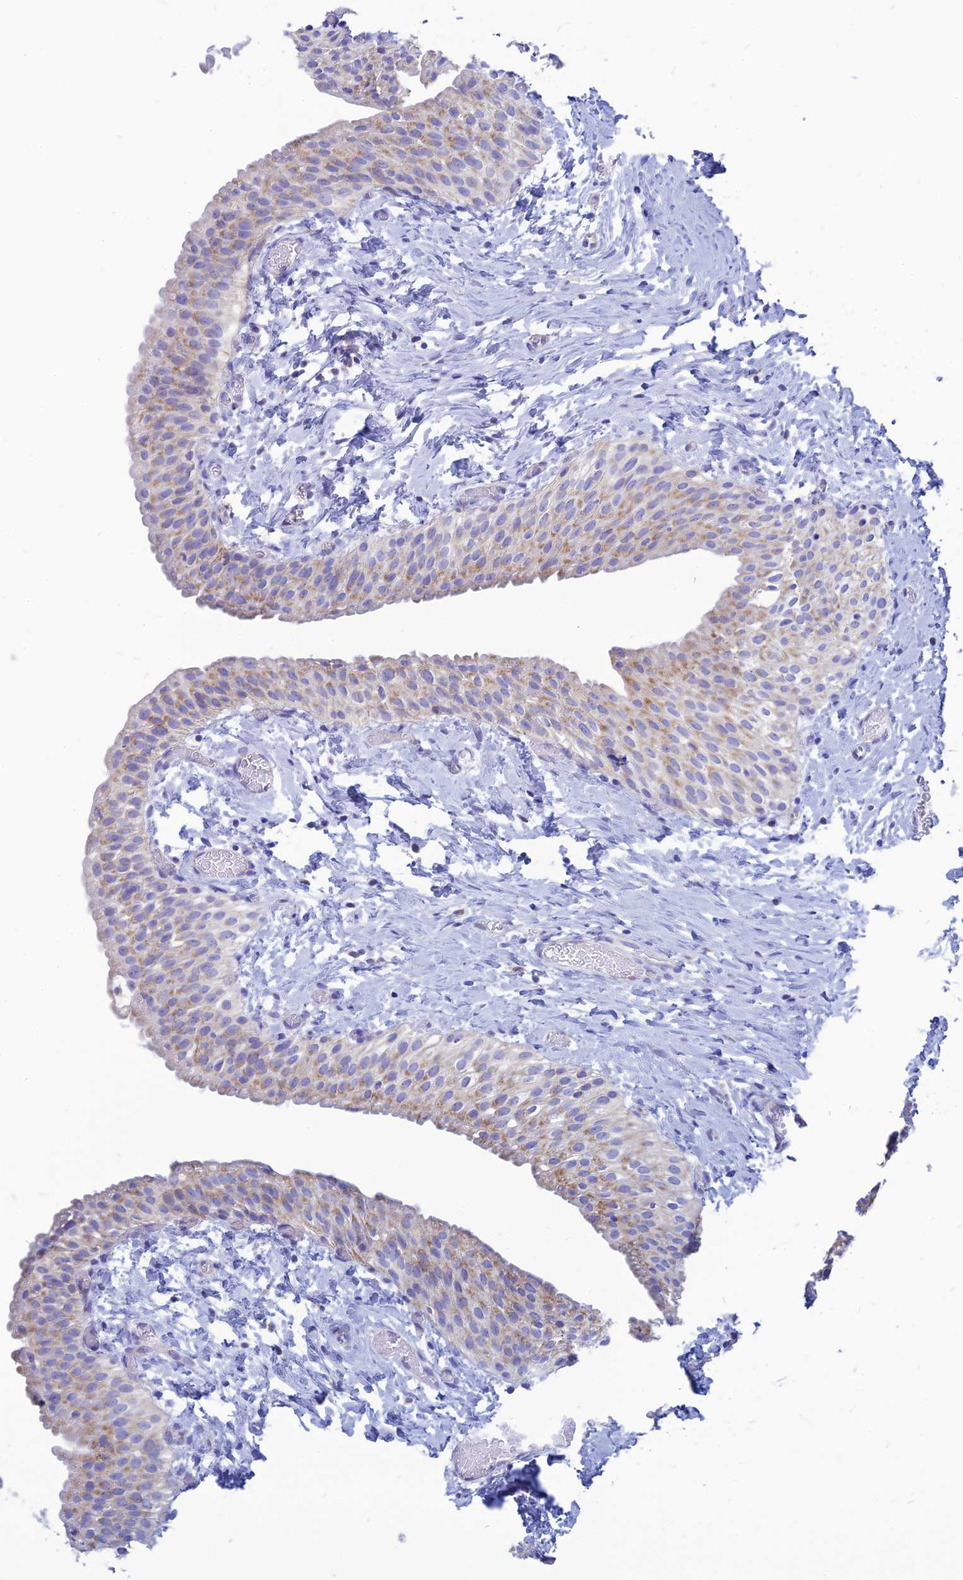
{"staining": {"intensity": "moderate", "quantity": "<25%", "location": "cytoplasmic/membranous"}, "tissue": "urinary bladder", "cell_type": "Urothelial cells", "image_type": "normal", "snomed": [{"axis": "morphology", "description": "Normal tissue, NOS"}, {"axis": "topography", "description": "Urinary bladder"}], "caption": "An immunohistochemistry (IHC) histopathology image of unremarkable tissue is shown. Protein staining in brown shows moderate cytoplasmic/membranous positivity in urinary bladder within urothelial cells.", "gene": "PACC1", "patient": {"sex": "male", "age": 1}}